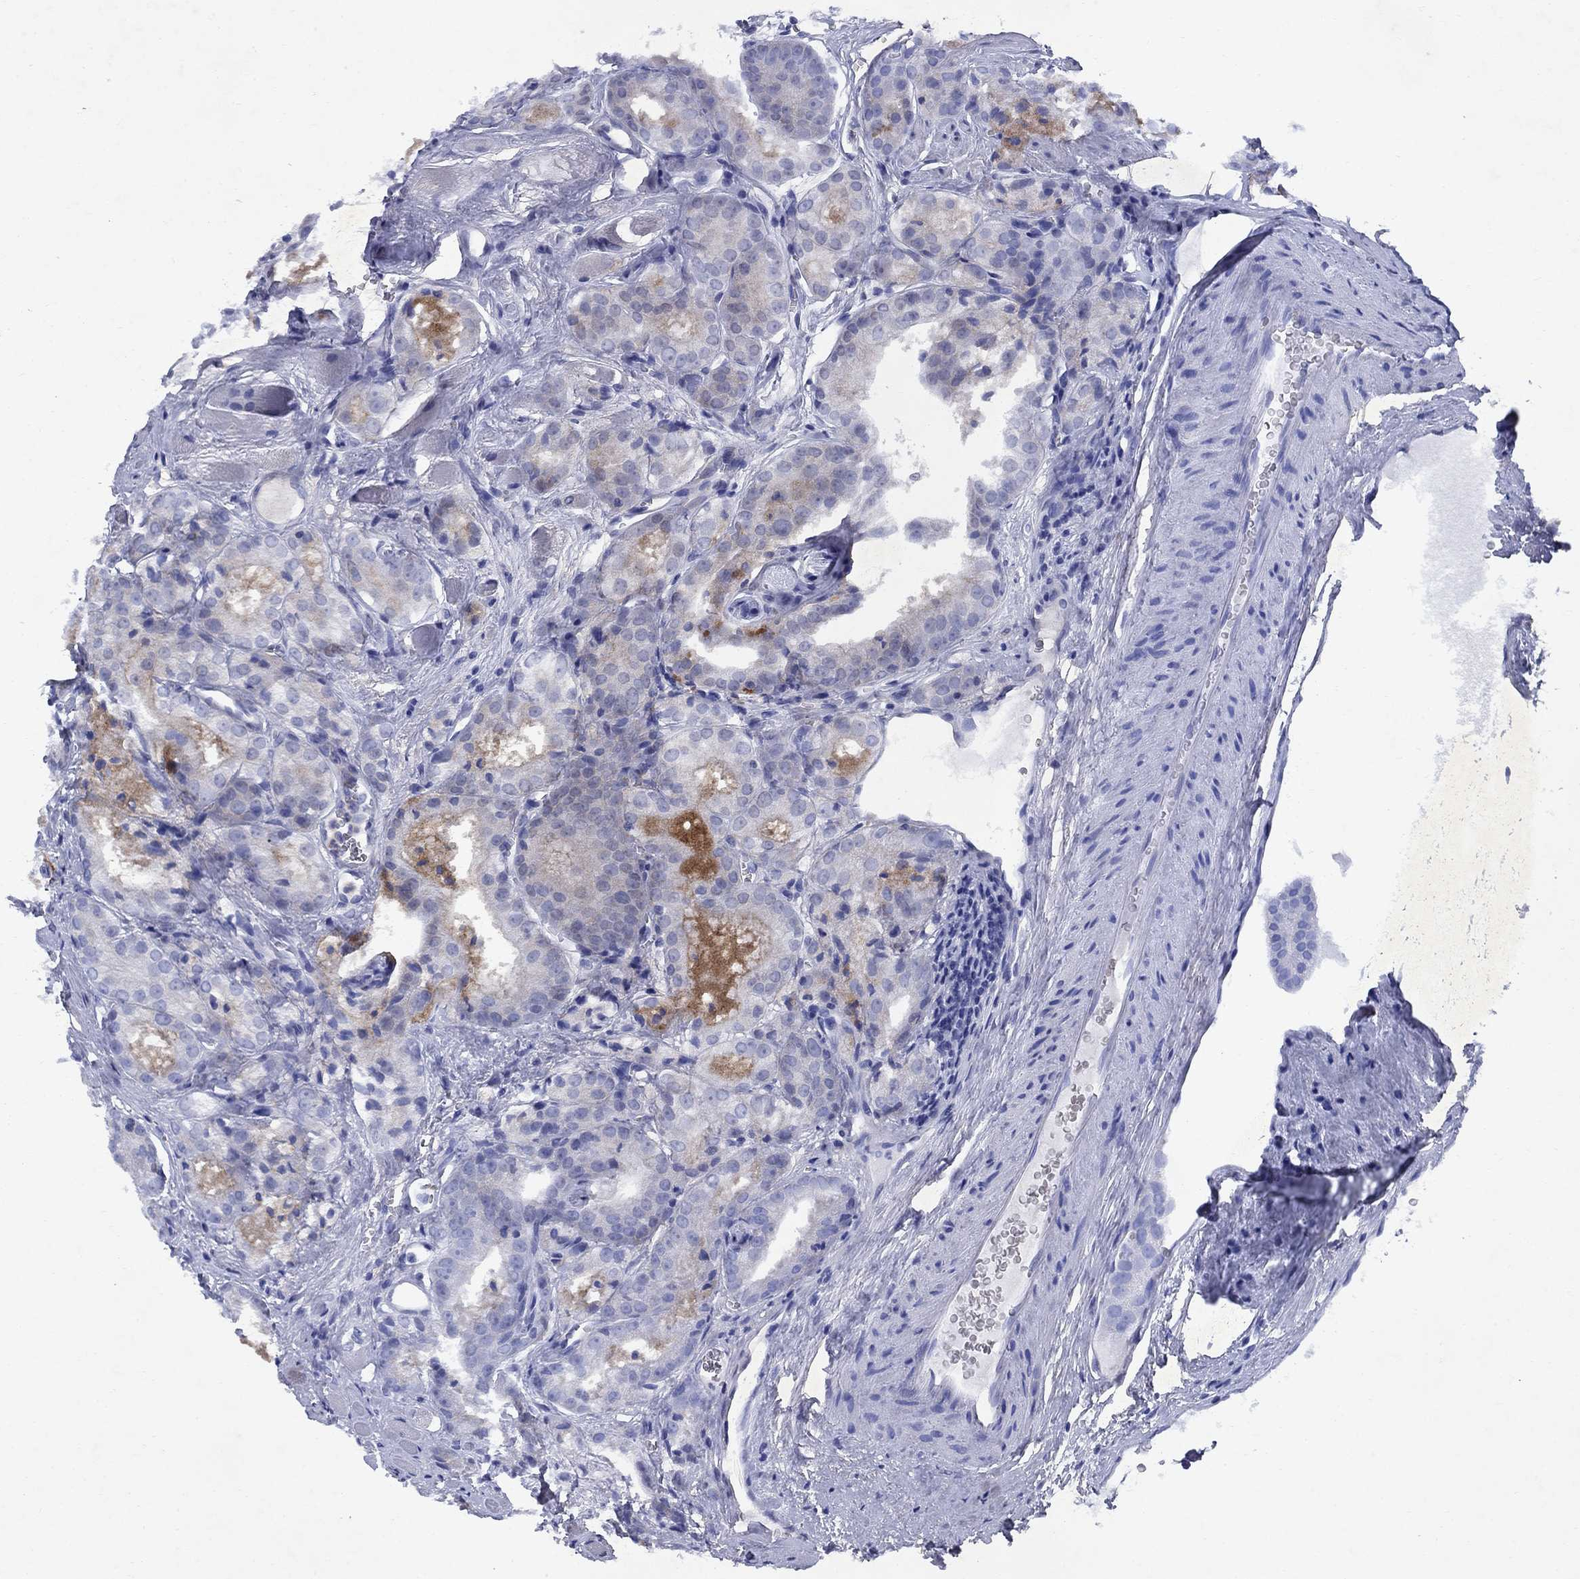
{"staining": {"intensity": "moderate", "quantity": "<25%", "location": "cytoplasmic/membranous"}, "tissue": "prostate cancer", "cell_type": "Tumor cells", "image_type": "cancer", "snomed": [{"axis": "morphology", "description": "Adenocarcinoma, NOS"}, {"axis": "morphology", "description": "Adenocarcinoma, High grade"}, {"axis": "topography", "description": "Prostate"}], "caption": "A low amount of moderate cytoplasmic/membranous staining is appreciated in about <25% of tumor cells in prostate cancer (adenocarcinoma) tissue.", "gene": "STAB2", "patient": {"sex": "male", "age": 70}}